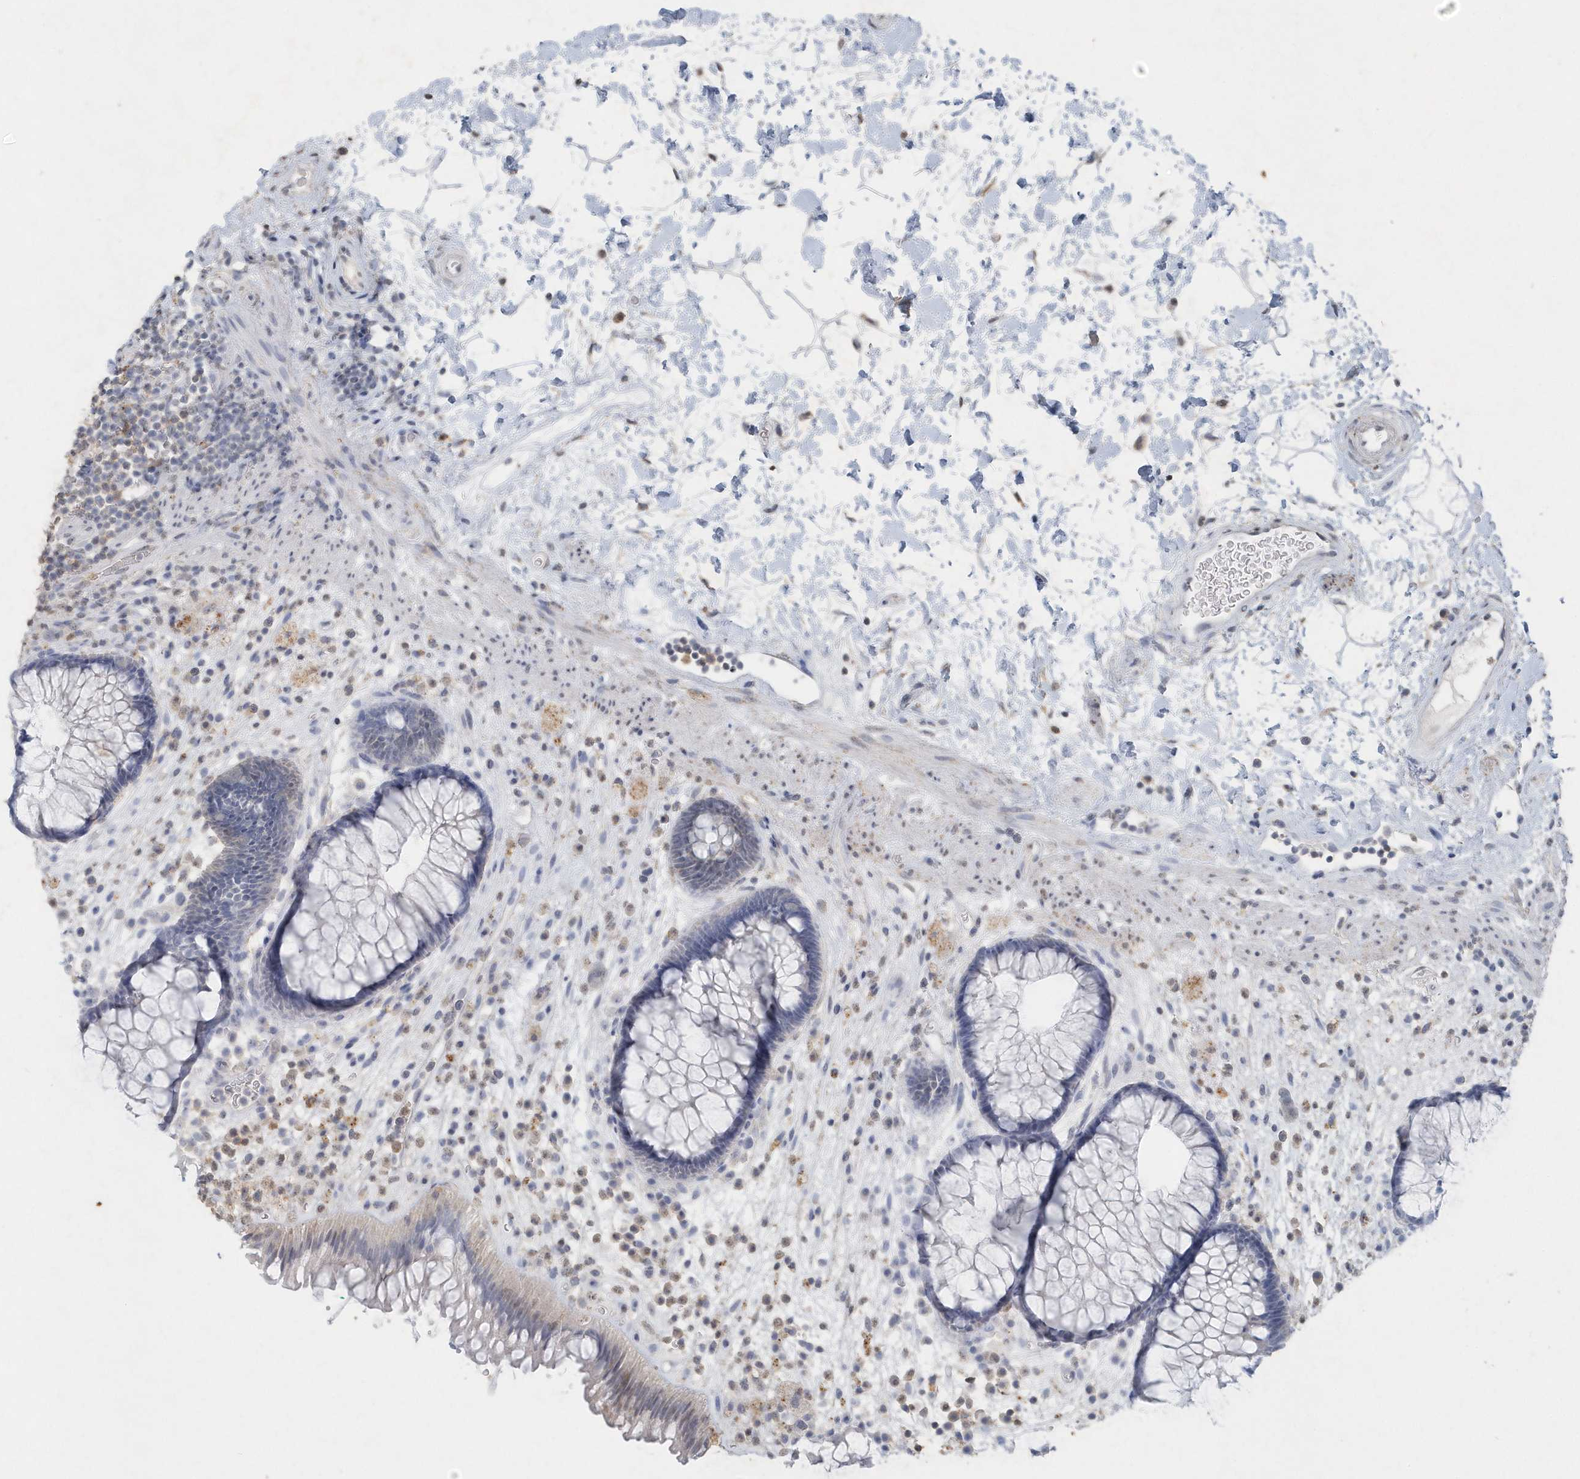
{"staining": {"intensity": "negative", "quantity": "none", "location": "none"}, "tissue": "rectum", "cell_type": "Glandular cells", "image_type": "normal", "snomed": [{"axis": "morphology", "description": "Normal tissue, NOS"}, {"axis": "topography", "description": "Rectum"}], "caption": "IHC micrograph of benign human rectum stained for a protein (brown), which exhibits no positivity in glandular cells. (IHC, brightfield microscopy, high magnification).", "gene": "PDCD1", "patient": {"sex": "male", "age": 51}}